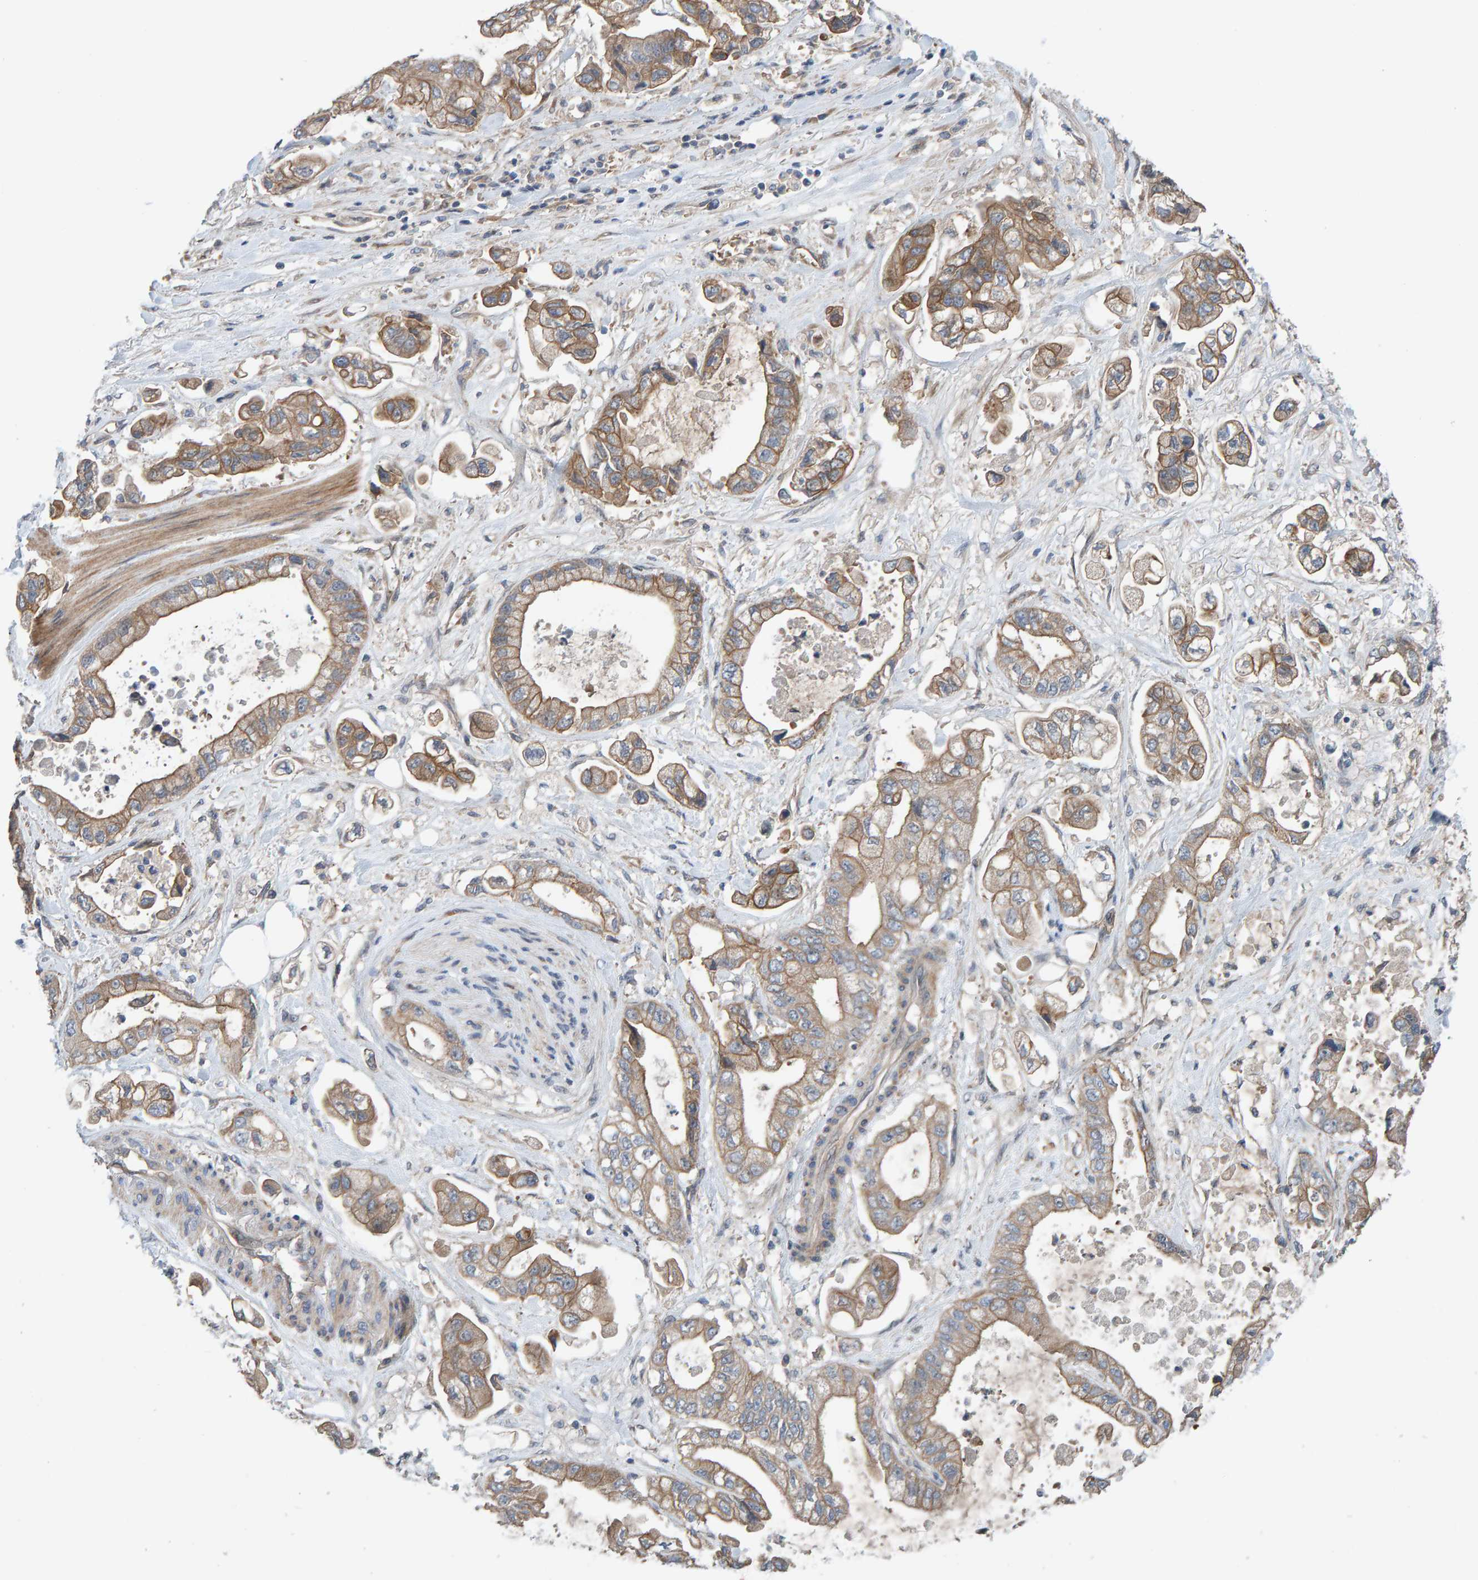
{"staining": {"intensity": "moderate", "quantity": ">75%", "location": "cytoplasmic/membranous"}, "tissue": "stomach cancer", "cell_type": "Tumor cells", "image_type": "cancer", "snomed": [{"axis": "morphology", "description": "Normal tissue, NOS"}, {"axis": "morphology", "description": "Adenocarcinoma, NOS"}, {"axis": "topography", "description": "Stomach"}], "caption": "Moderate cytoplasmic/membranous positivity is present in approximately >75% of tumor cells in stomach adenocarcinoma.", "gene": "LRSAM1", "patient": {"sex": "male", "age": 62}}